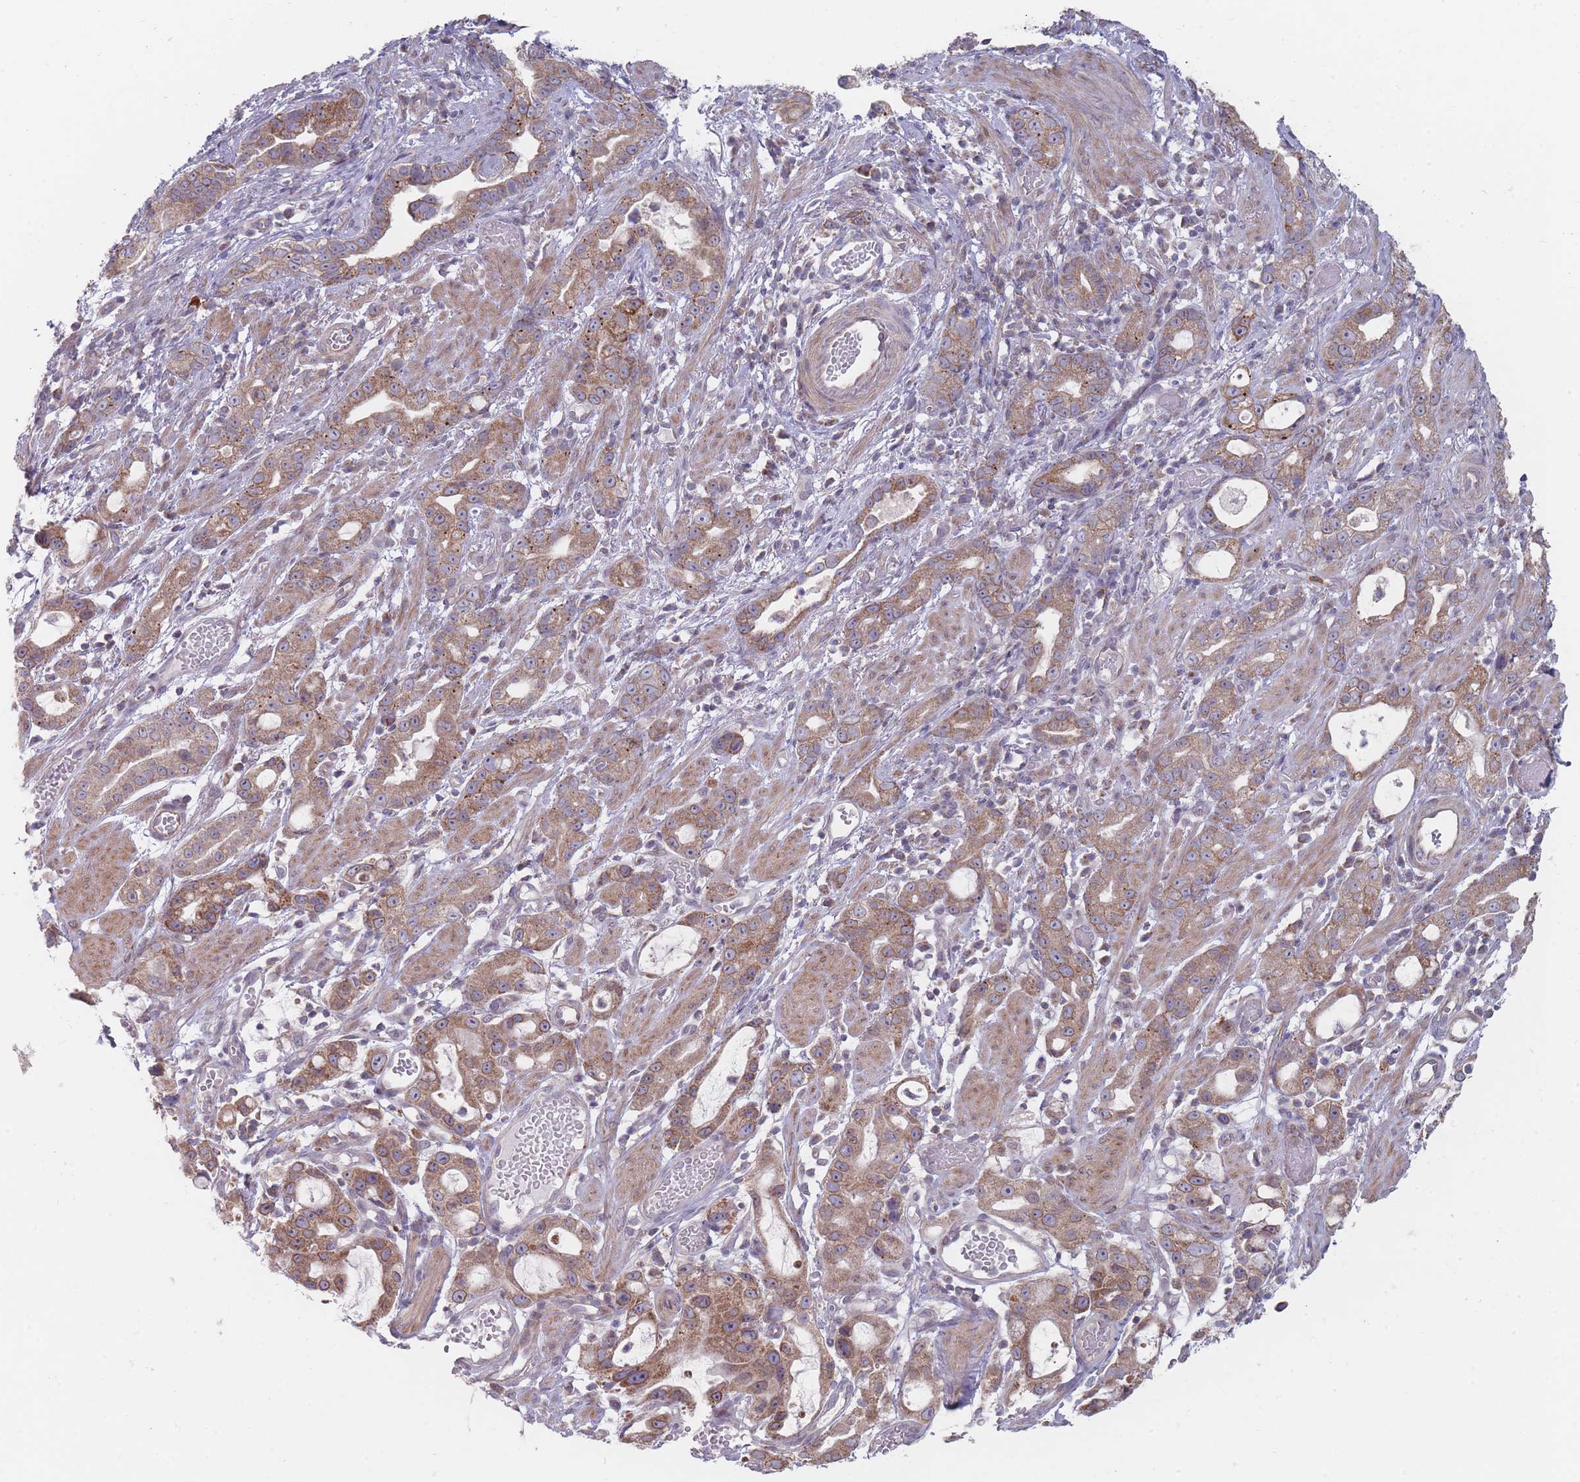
{"staining": {"intensity": "moderate", "quantity": ">75%", "location": "cytoplasmic/membranous"}, "tissue": "stomach cancer", "cell_type": "Tumor cells", "image_type": "cancer", "snomed": [{"axis": "morphology", "description": "Adenocarcinoma, NOS"}, {"axis": "topography", "description": "Stomach"}], "caption": "Immunohistochemical staining of human stomach cancer (adenocarcinoma) exhibits medium levels of moderate cytoplasmic/membranous protein positivity in approximately >75% of tumor cells.", "gene": "PCDH12", "patient": {"sex": "male", "age": 55}}